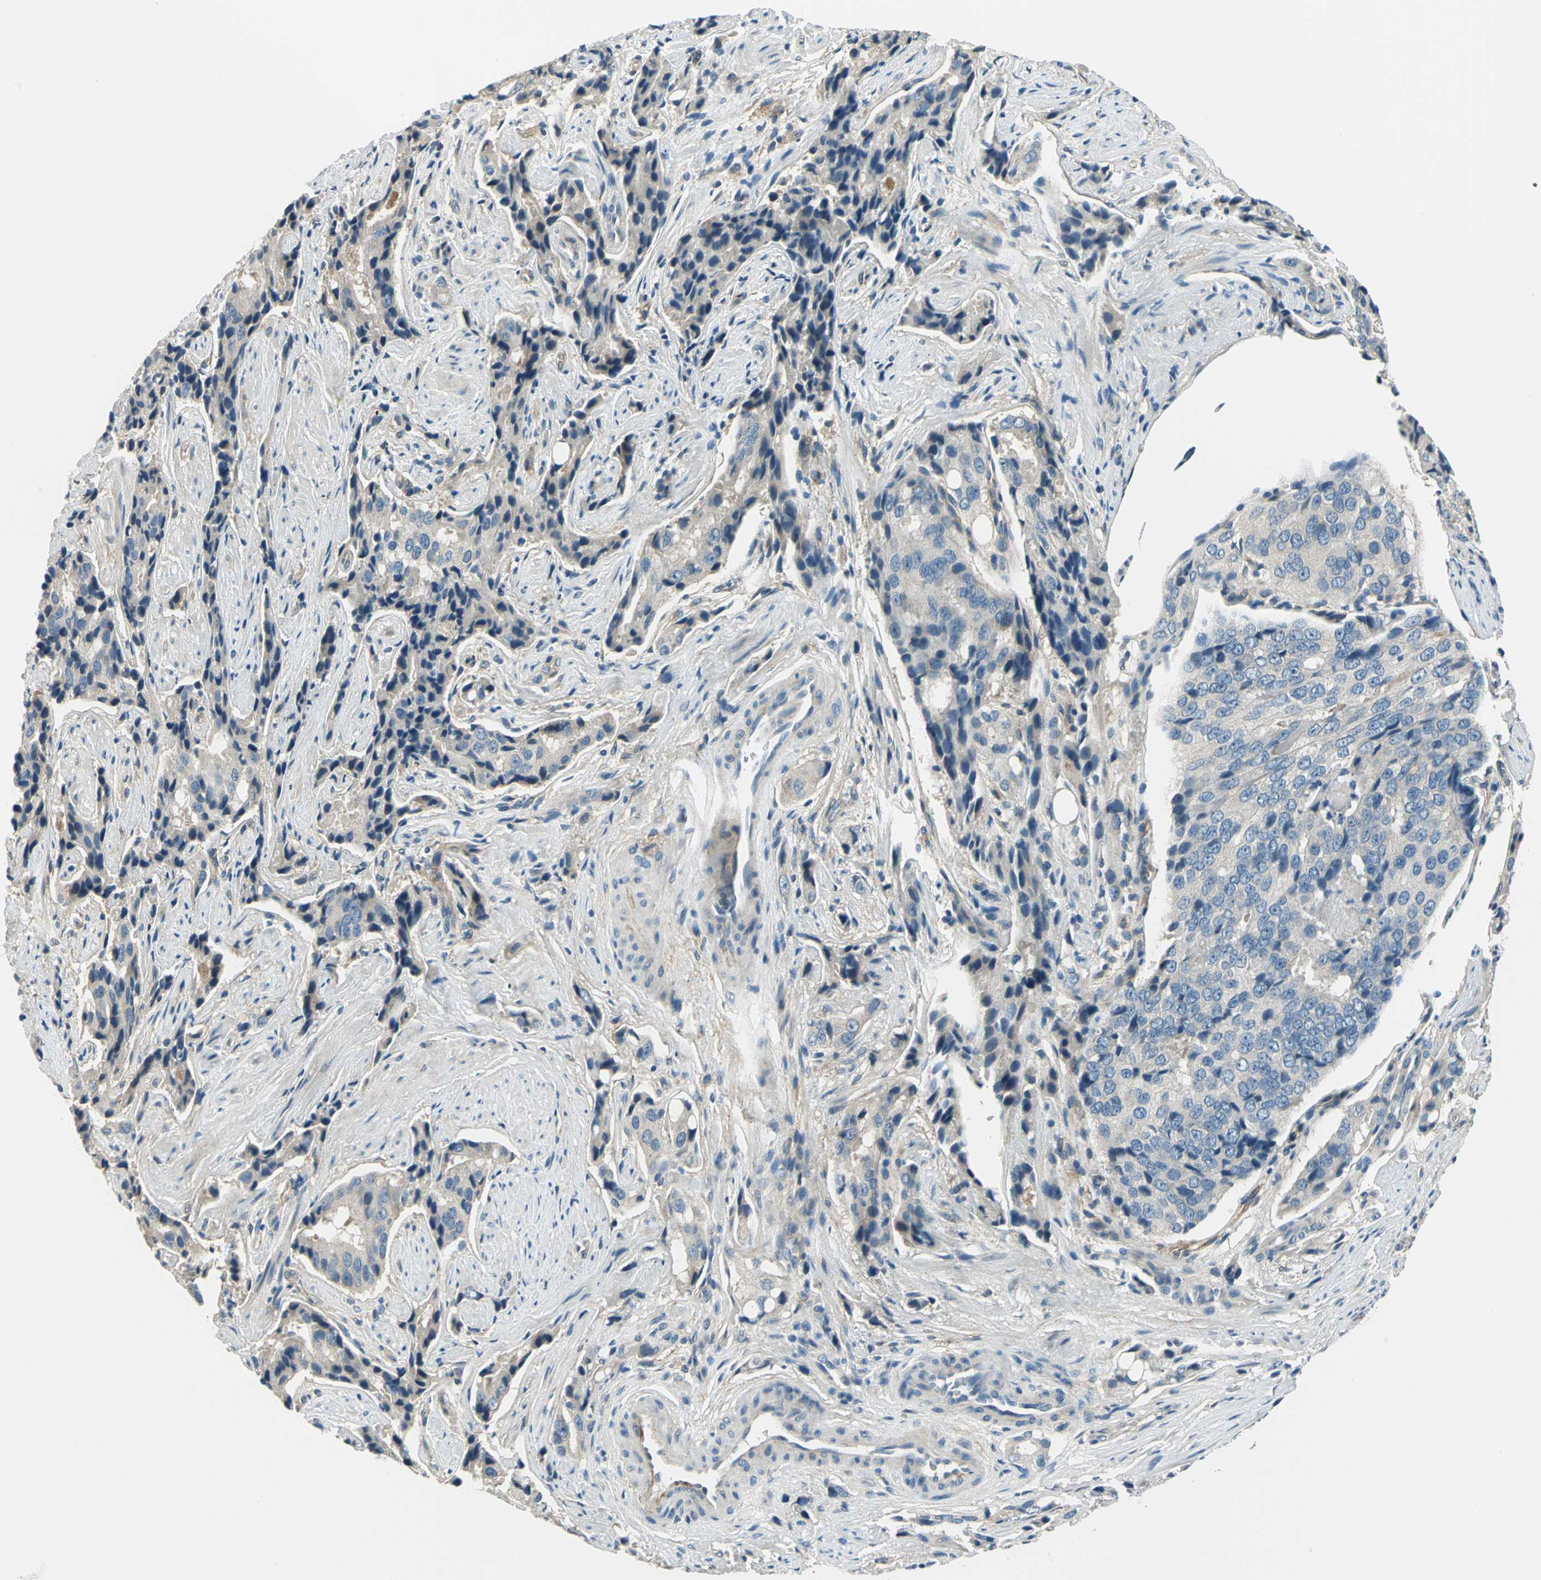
{"staining": {"intensity": "weak", "quantity": "<25%", "location": "cytoplasmic/membranous"}, "tissue": "prostate cancer", "cell_type": "Tumor cells", "image_type": "cancer", "snomed": [{"axis": "morphology", "description": "Adenocarcinoma, High grade"}, {"axis": "topography", "description": "Prostate"}], "caption": "There is no significant expression in tumor cells of prostate cancer (adenocarcinoma (high-grade)).", "gene": "CDC42EP1", "patient": {"sex": "male", "age": 58}}